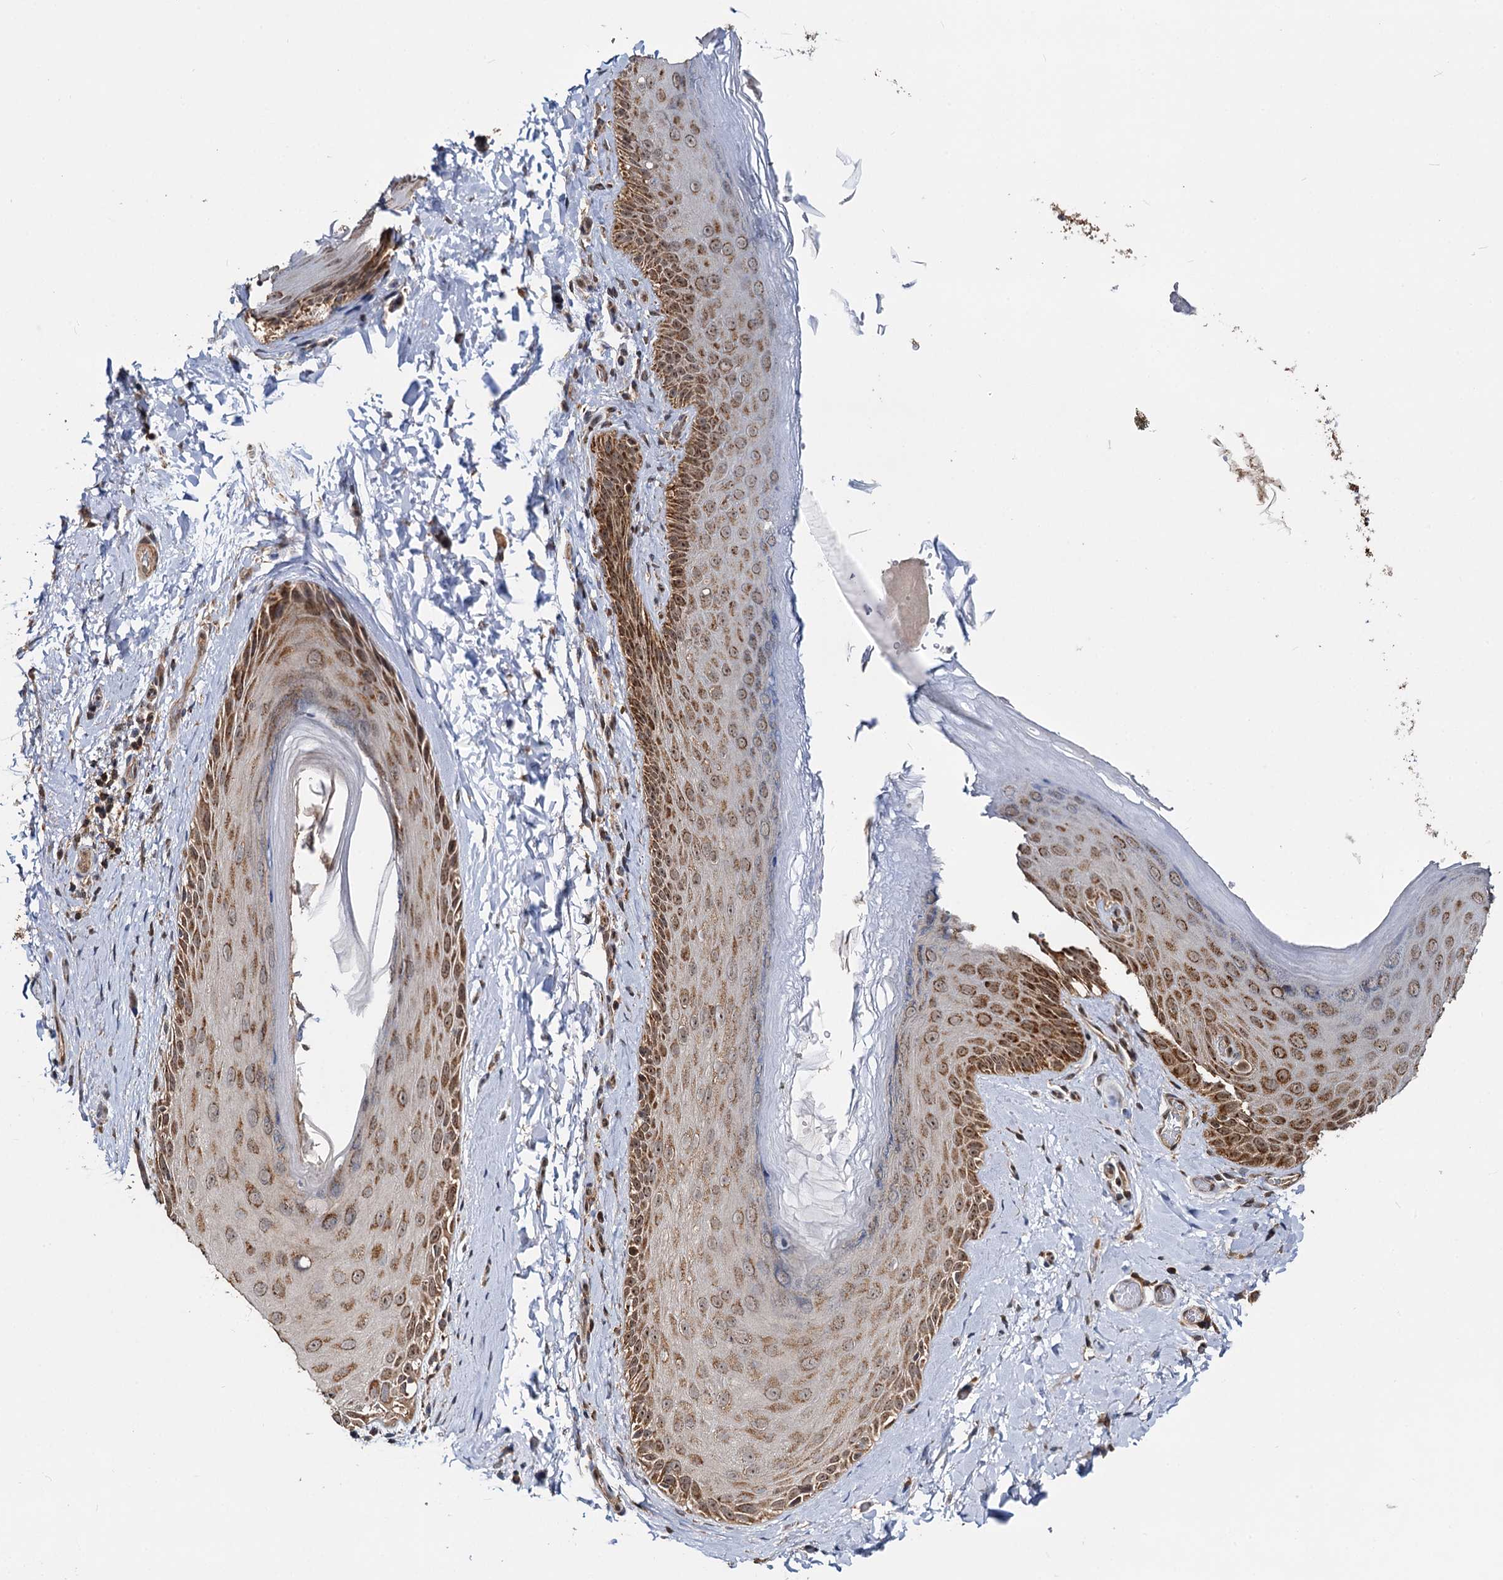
{"staining": {"intensity": "moderate", "quantity": ">75%", "location": "cytoplasmic/membranous"}, "tissue": "skin", "cell_type": "Epidermal cells", "image_type": "normal", "snomed": [{"axis": "morphology", "description": "Normal tissue, NOS"}, {"axis": "topography", "description": "Anal"}], "caption": "Protein staining of normal skin displays moderate cytoplasmic/membranous expression in approximately >75% of epidermal cells. (brown staining indicates protein expression, while blue staining denotes nuclei).", "gene": "CEP76", "patient": {"sex": "male", "age": 44}}